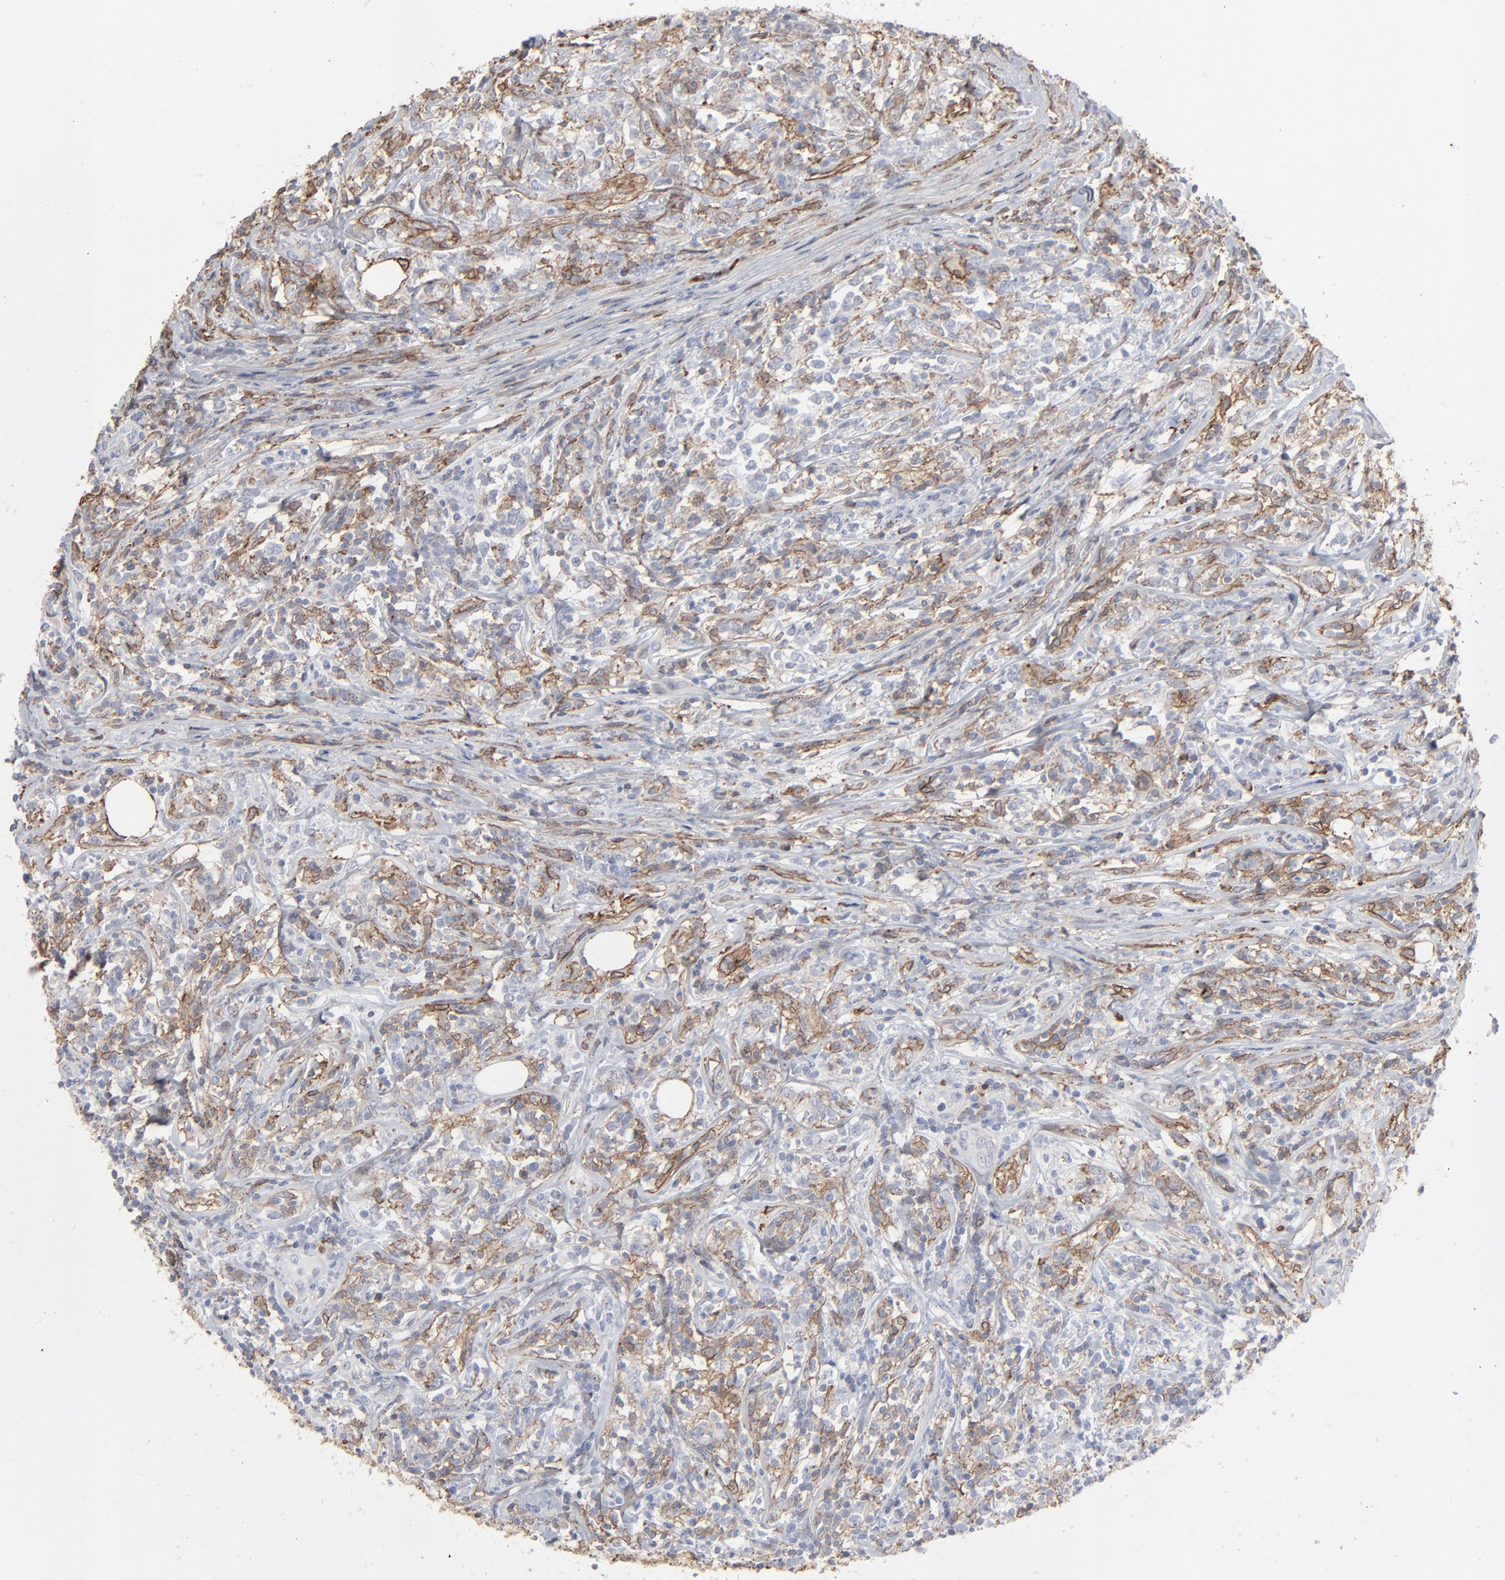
{"staining": {"intensity": "moderate", "quantity": "25%-75%", "location": "cytoplasmic/membranous"}, "tissue": "lymphoma", "cell_type": "Tumor cells", "image_type": "cancer", "snomed": [{"axis": "morphology", "description": "Malignant lymphoma, non-Hodgkin's type, High grade"}, {"axis": "topography", "description": "Lymph node"}], "caption": "This is an image of immunohistochemistry staining of malignant lymphoma, non-Hodgkin's type (high-grade), which shows moderate expression in the cytoplasmic/membranous of tumor cells.", "gene": "ANXA5", "patient": {"sex": "female", "age": 84}}